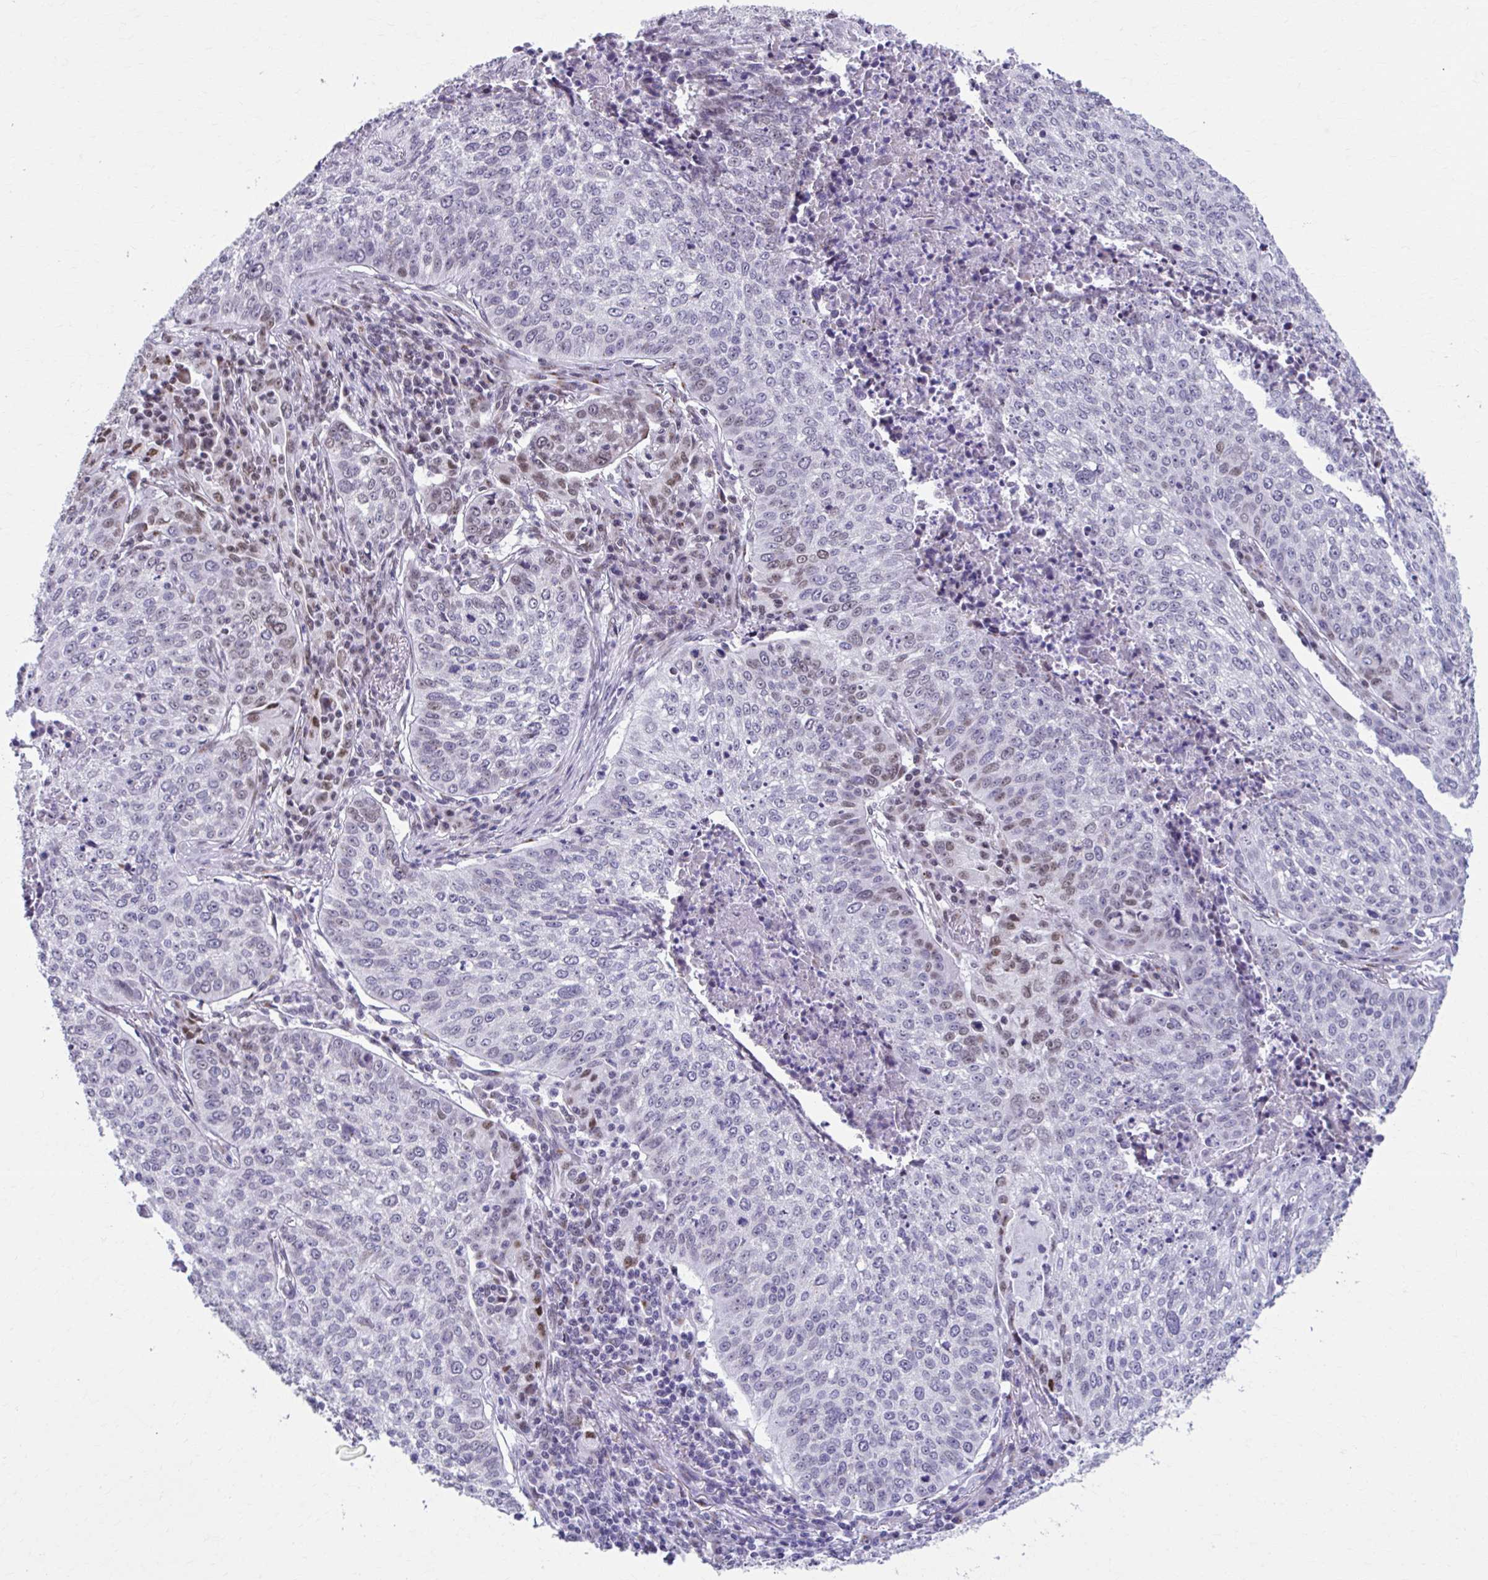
{"staining": {"intensity": "moderate", "quantity": "<25%", "location": "nuclear"}, "tissue": "lung cancer", "cell_type": "Tumor cells", "image_type": "cancer", "snomed": [{"axis": "morphology", "description": "Squamous cell carcinoma, NOS"}, {"axis": "topography", "description": "Lung"}], "caption": "DAB immunohistochemical staining of squamous cell carcinoma (lung) displays moderate nuclear protein staining in about <25% of tumor cells.", "gene": "ZNF682", "patient": {"sex": "male", "age": 63}}